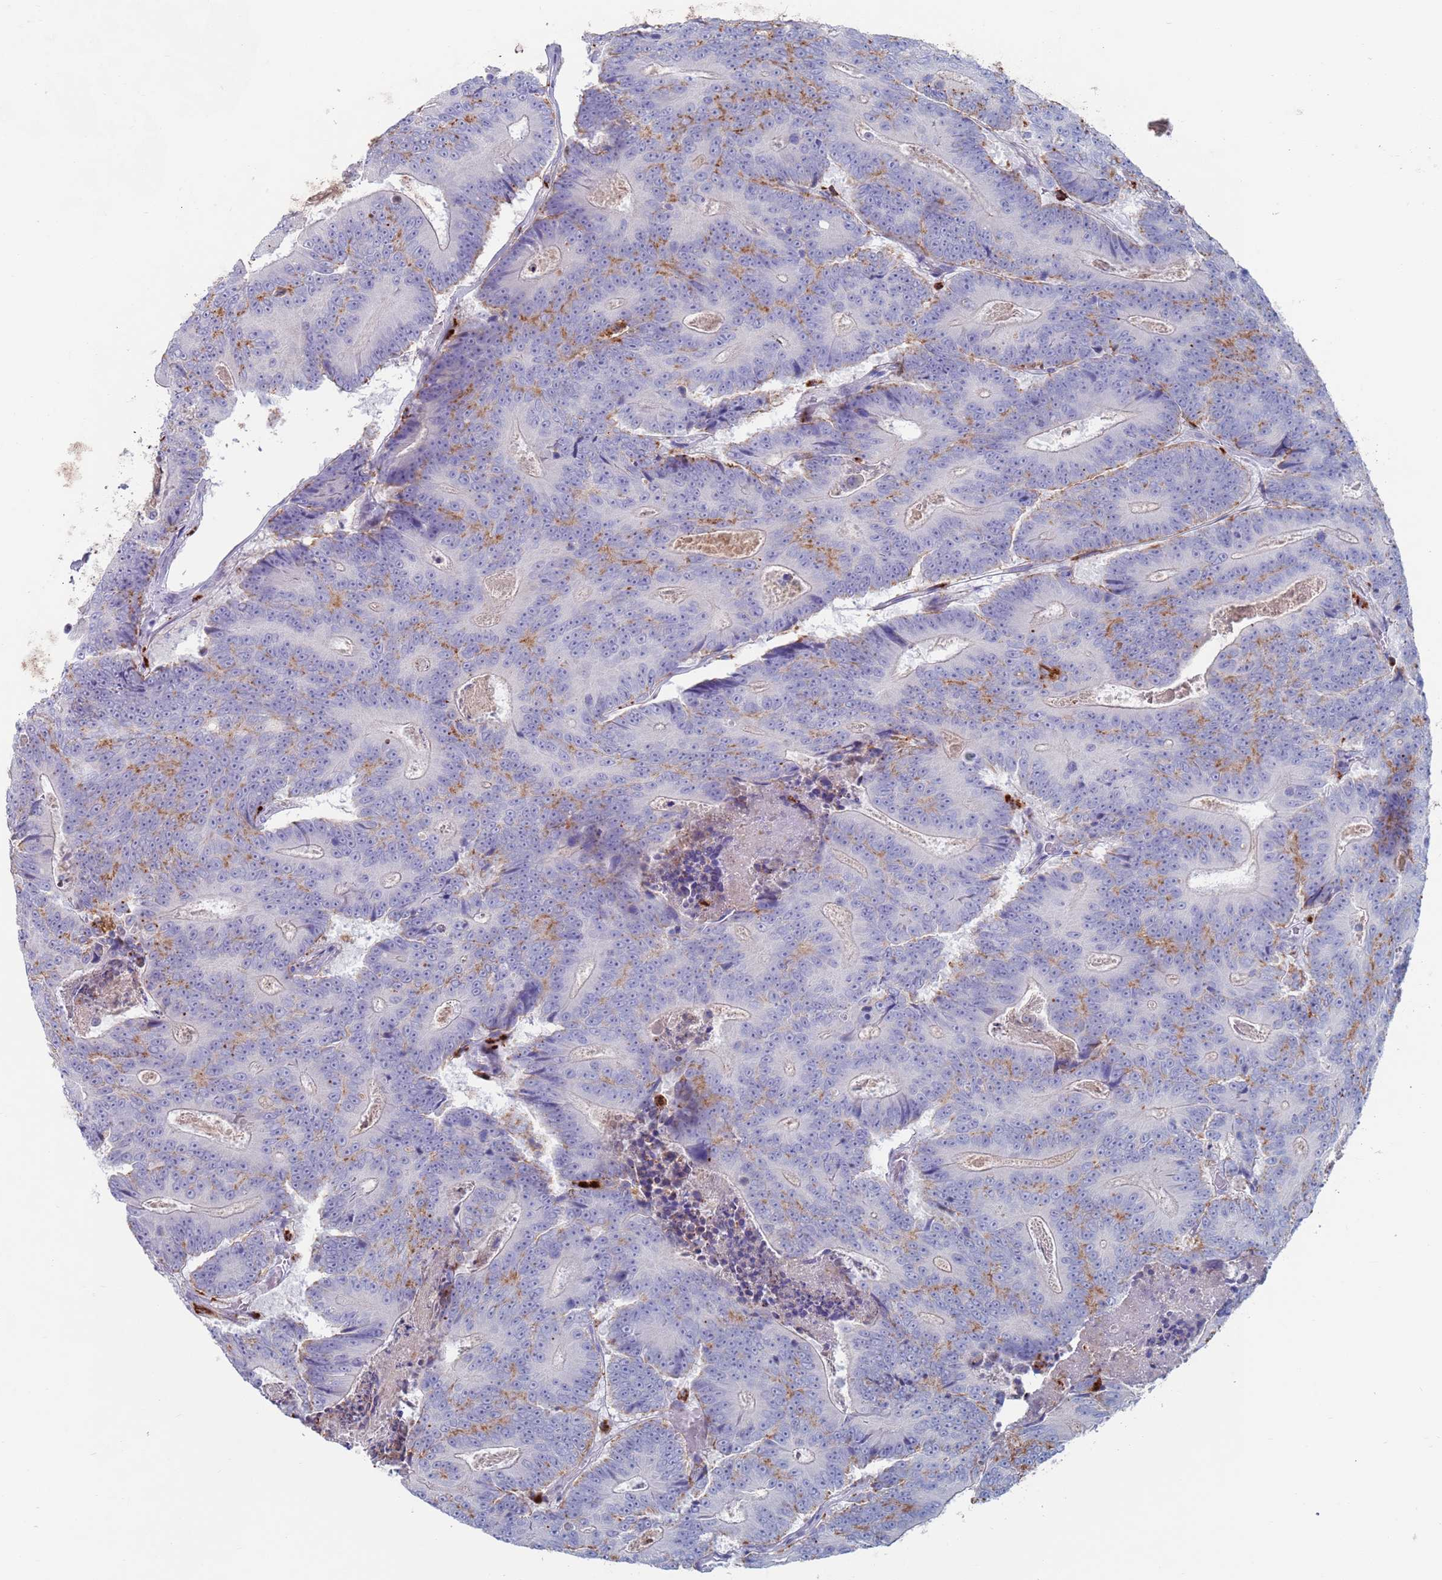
{"staining": {"intensity": "negative", "quantity": "none", "location": "none"}, "tissue": "colorectal cancer", "cell_type": "Tumor cells", "image_type": "cancer", "snomed": [{"axis": "morphology", "description": "Adenocarcinoma, NOS"}, {"axis": "topography", "description": "Colon"}], "caption": "Human adenocarcinoma (colorectal) stained for a protein using IHC exhibits no positivity in tumor cells.", "gene": "FUCA1", "patient": {"sex": "male", "age": 83}}